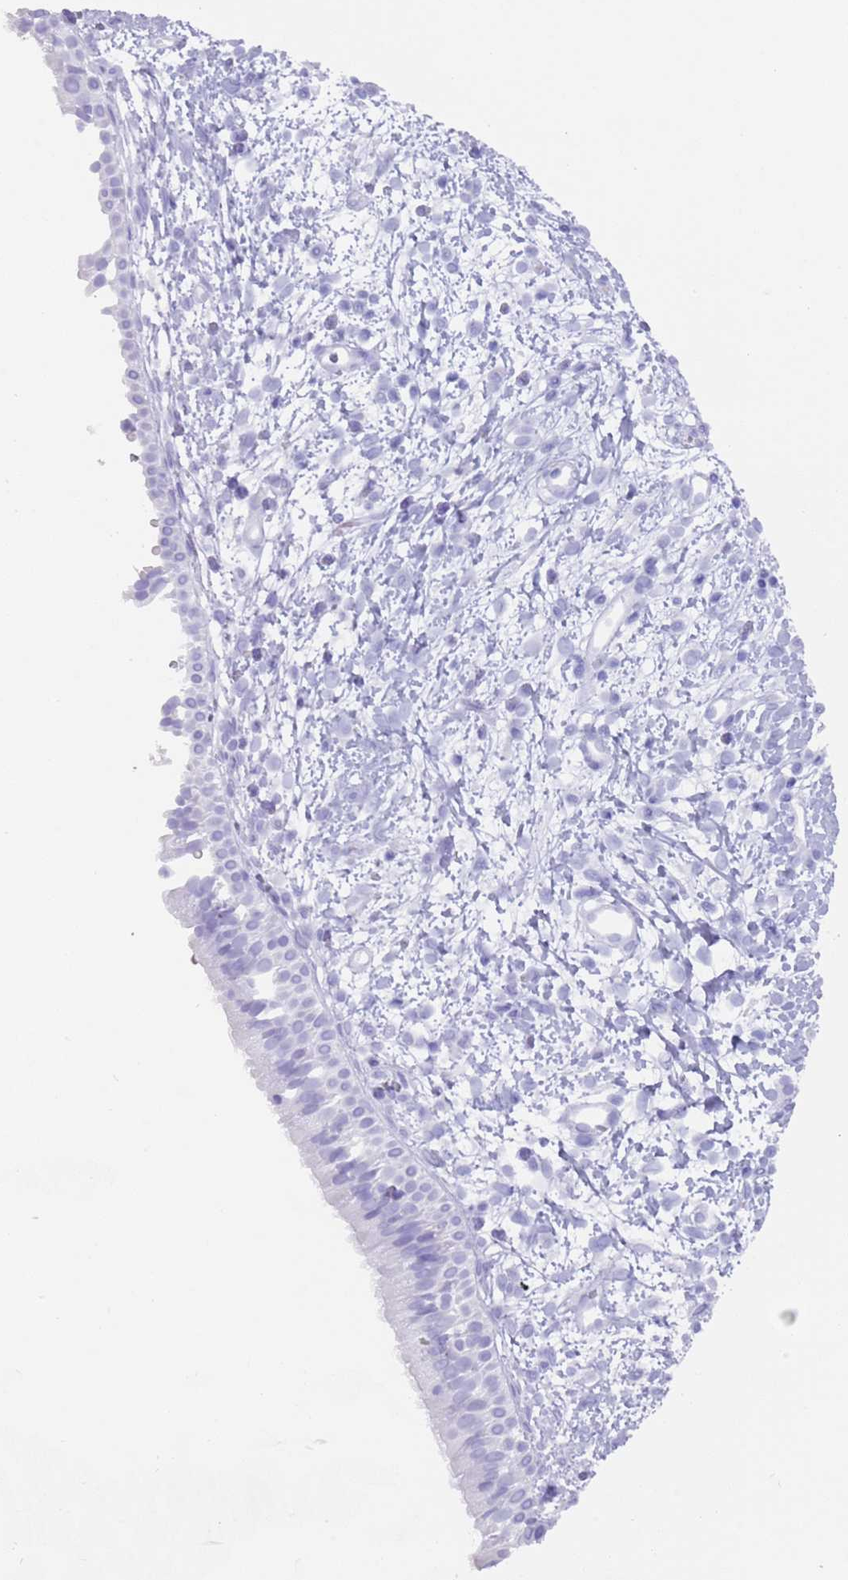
{"staining": {"intensity": "negative", "quantity": "none", "location": "none"}, "tissue": "nasopharynx", "cell_type": "Respiratory epithelial cells", "image_type": "normal", "snomed": [{"axis": "morphology", "description": "Normal tissue, NOS"}, {"axis": "topography", "description": "Nasopharynx"}], "caption": "Histopathology image shows no significant protein staining in respiratory epithelial cells of normal nasopharynx. (DAB immunohistochemistry visualized using brightfield microscopy, high magnification).", "gene": "MYADML2", "patient": {"sex": "male", "age": 22}}